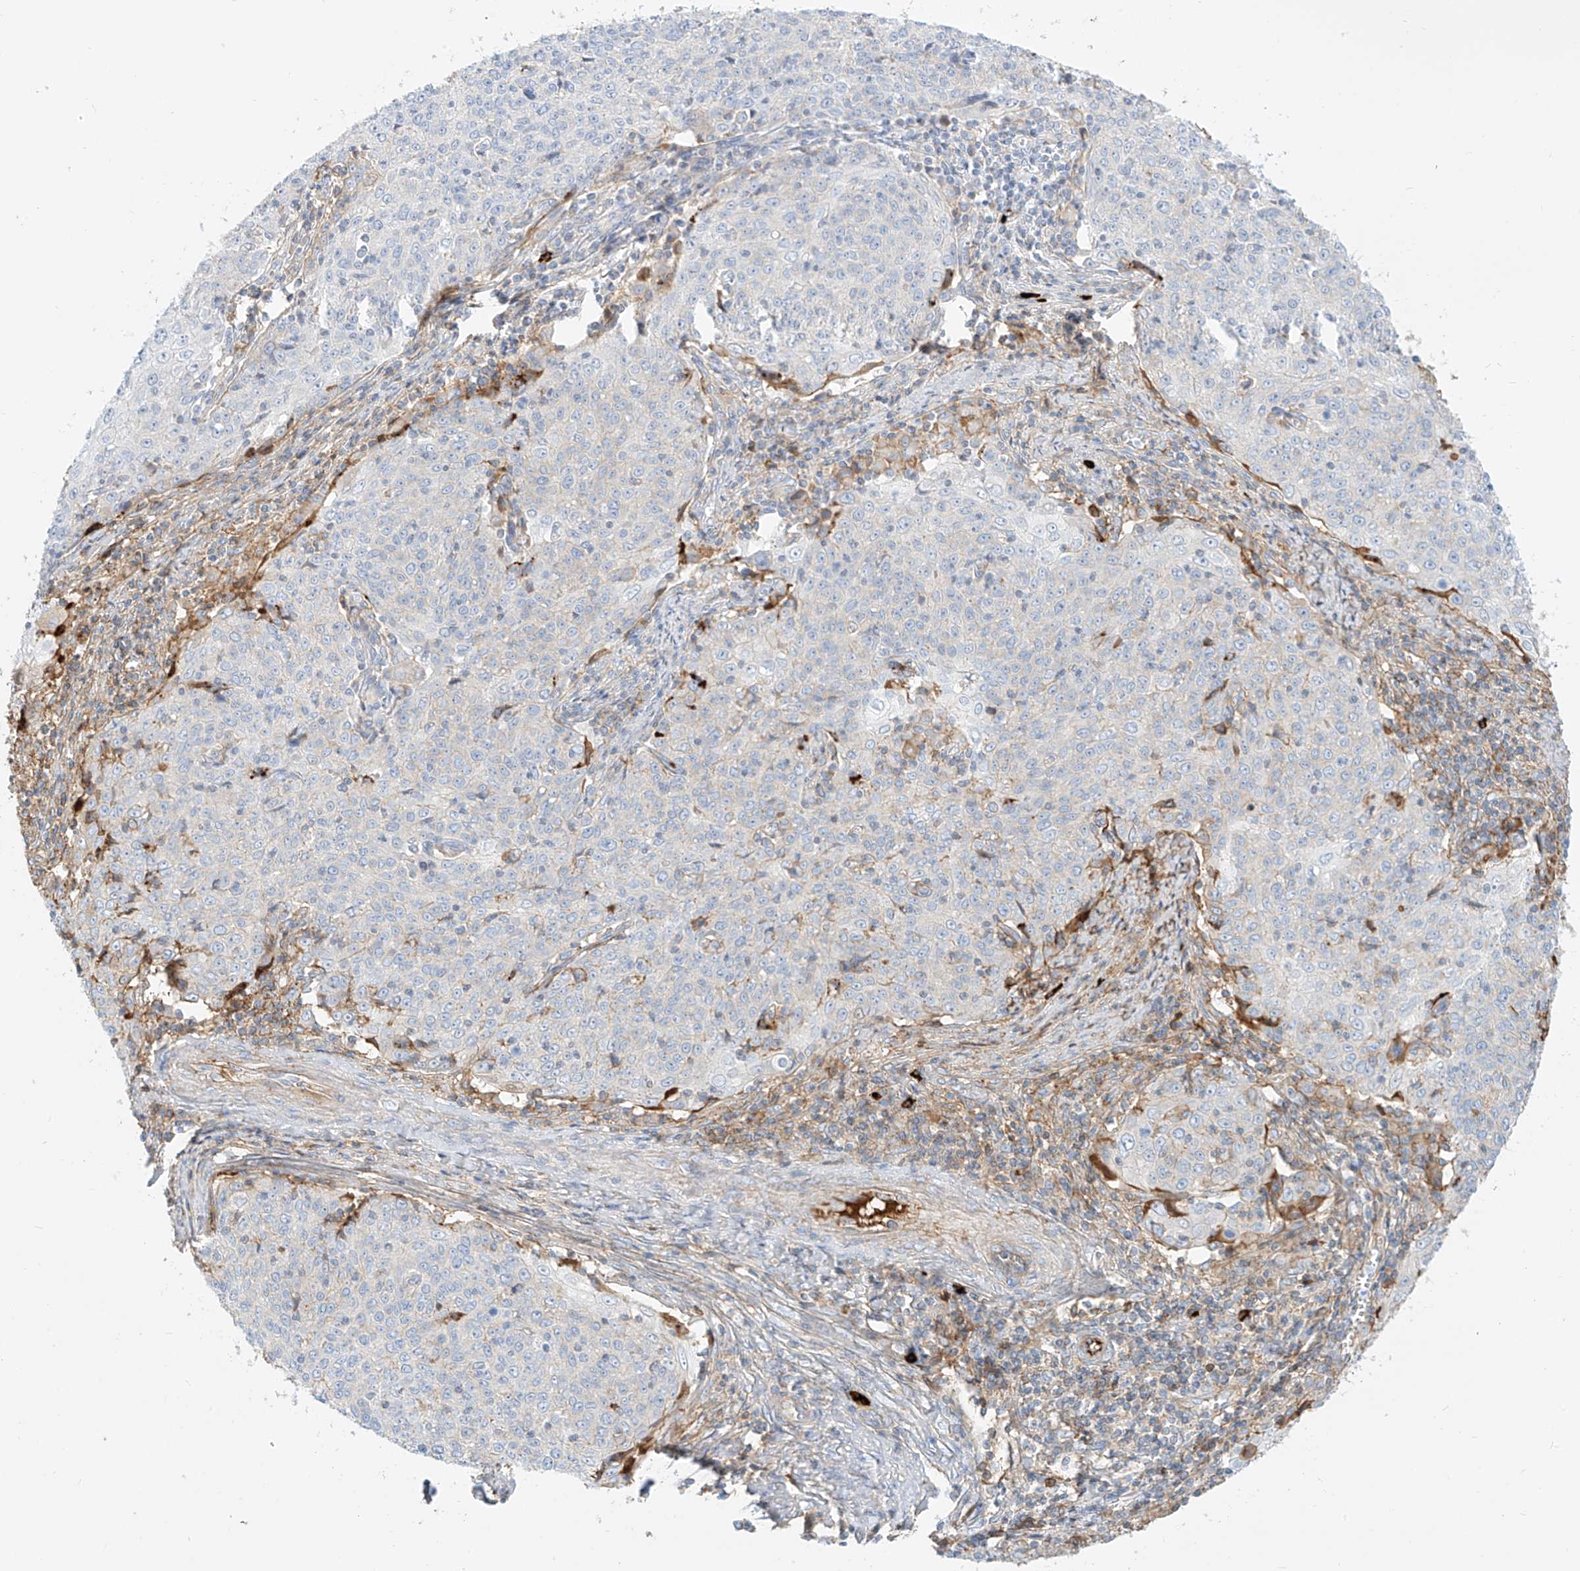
{"staining": {"intensity": "negative", "quantity": "none", "location": "none"}, "tissue": "cervical cancer", "cell_type": "Tumor cells", "image_type": "cancer", "snomed": [{"axis": "morphology", "description": "Squamous cell carcinoma, NOS"}, {"axis": "topography", "description": "Cervix"}], "caption": "Immunohistochemical staining of human cervical cancer demonstrates no significant positivity in tumor cells. Nuclei are stained in blue.", "gene": "OCSTAMP", "patient": {"sex": "female", "age": 48}}